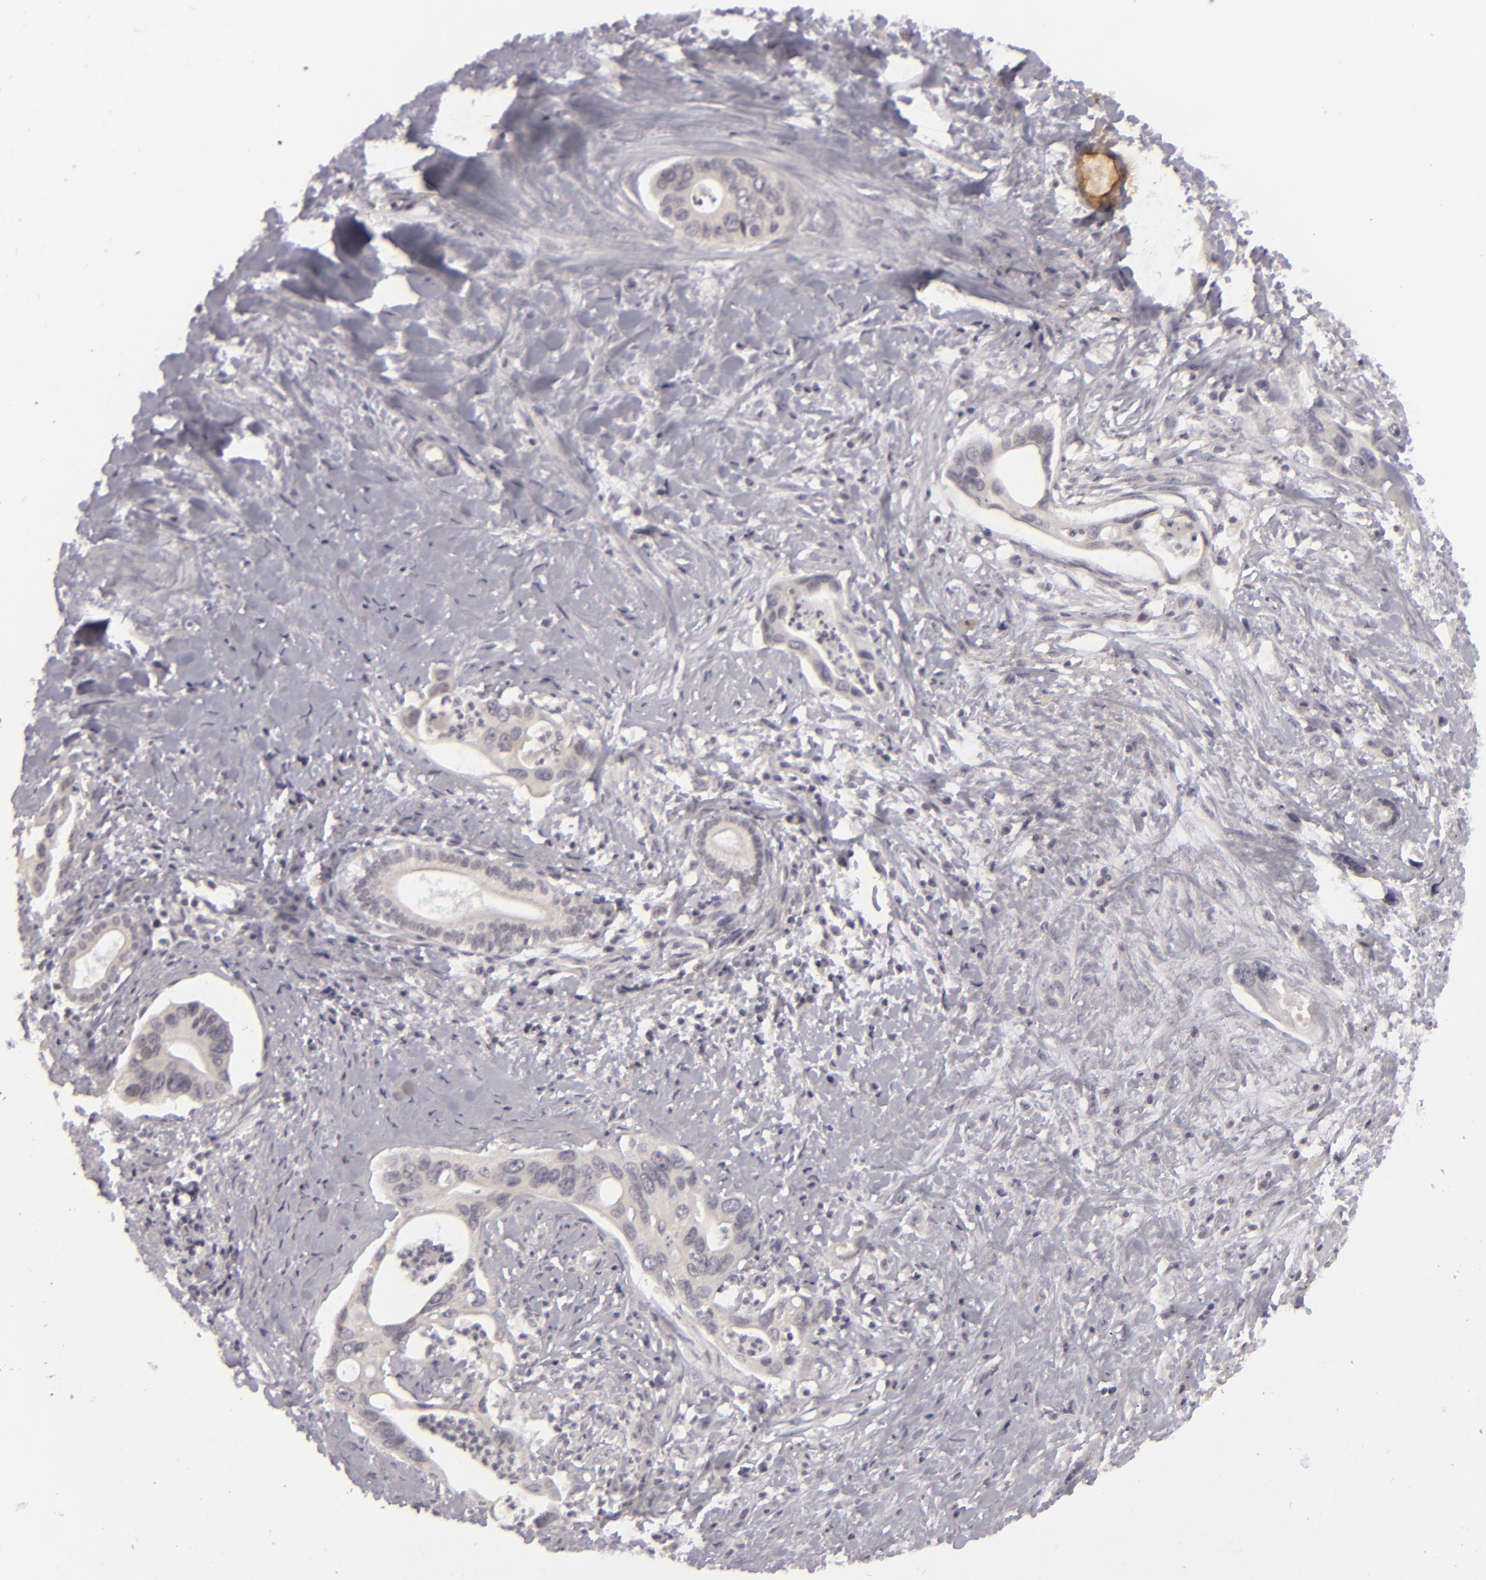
{"staining": {"intensity": "weak", "quantity": "<25%", "location": "cytoplasmic/membranous"}, "tissue": "liver cancer", "cell_type": "Tumor cells", "image_type": "cancer", "snomed": [{"axis": "morphology", "description": "Cholangiocarcinoma"}, {"axis": "topography", "description": "Liver"}], "caption": "Tumor cells are negative for brown protein staining in cholangiocarcinoma (liver).", "gene": "SIX1", "patient": {"sex": "female", "age": 65}}